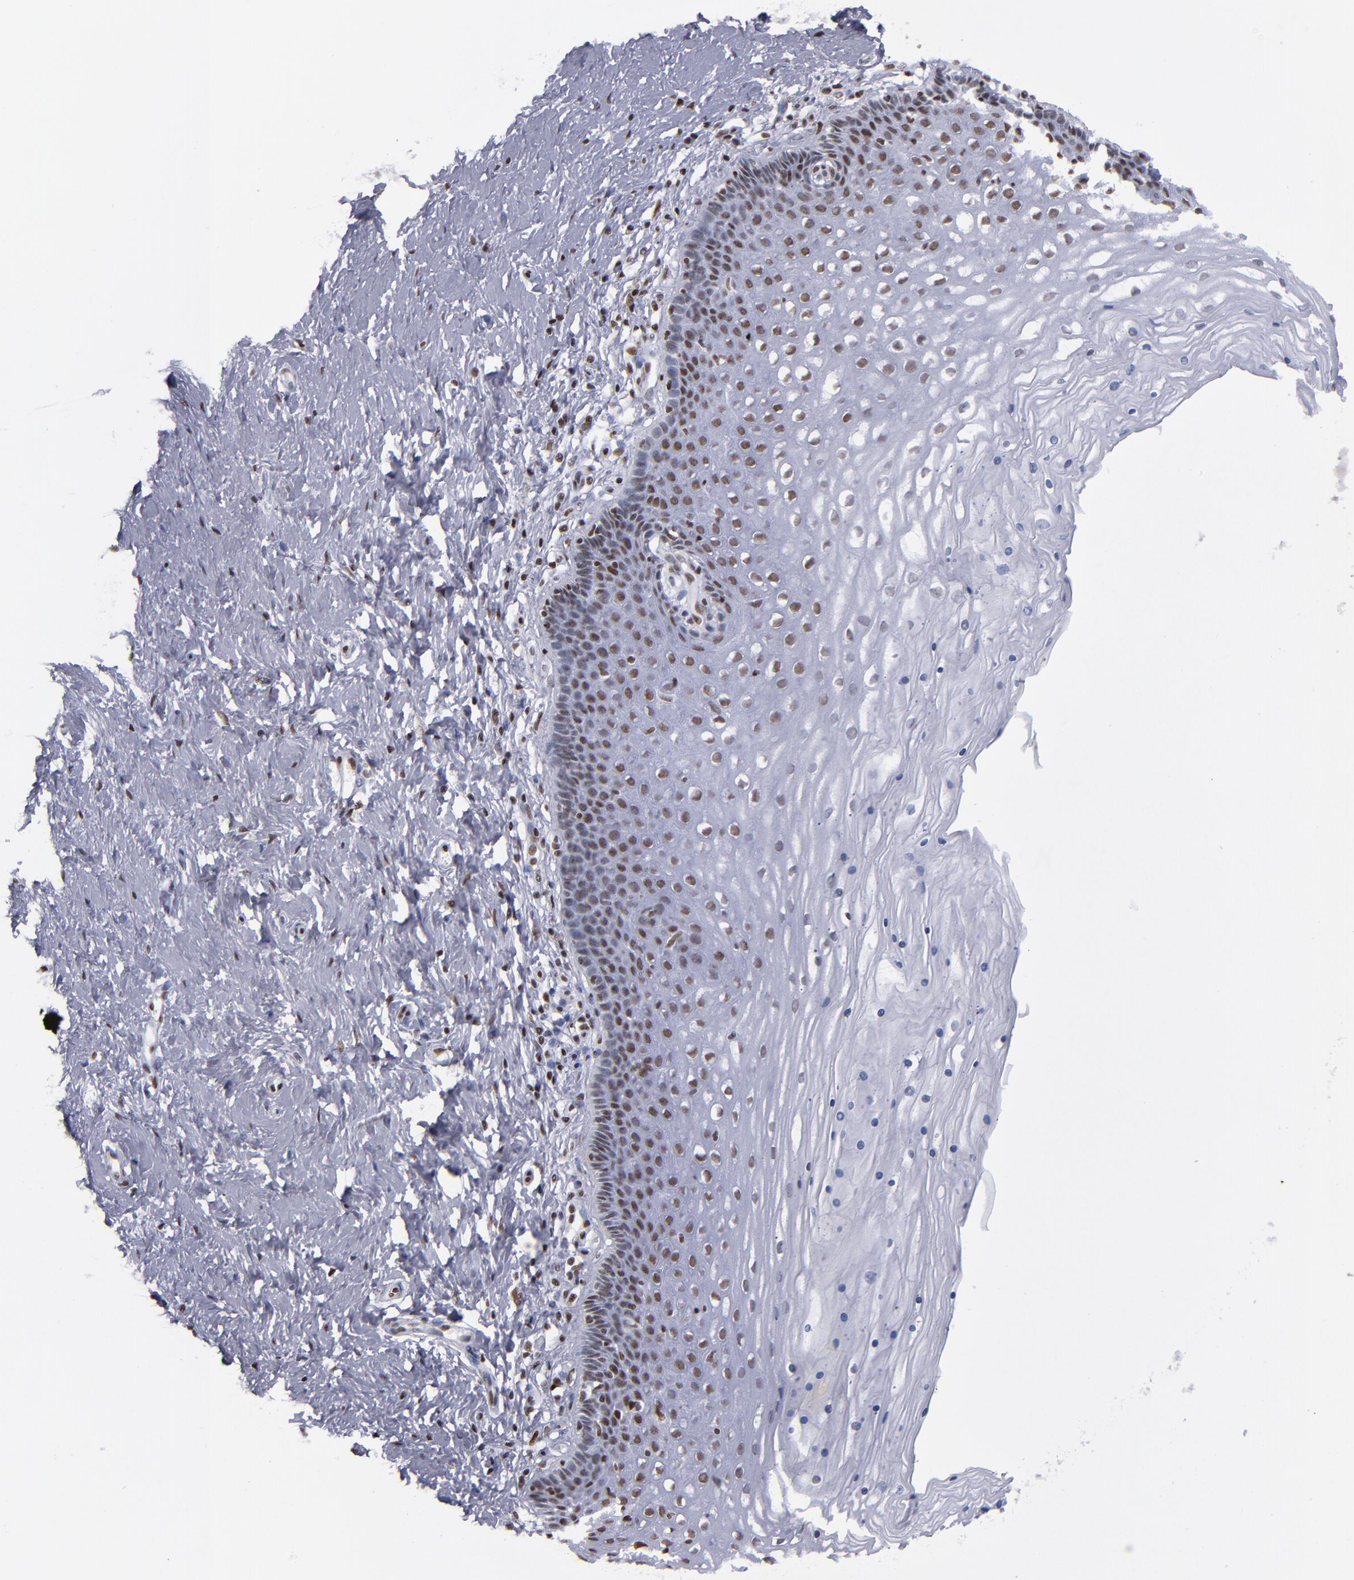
{"staining": {"intensity": "moderate", "quantity": ">75%", "location": "nuclear"}, "tissue": "cervix", "cell_type": "Glandular cells", "image_type": "normal", "snomed": [{"axis": "morphology", "description": "Normal tissue, NOS"}, {"axis": "topography", "description": "Cervix"}], "caption": "Immunohistochemical staining of normal human cervix demonstrates >75% levels of moderate nuclear protein positivity in approximately >75% of glandular cells. (brown staining indicates protein expression, while blue staining denotes nuclei).", "gene": "TERF2", "patient": {"sex": "female", "age": 39}}